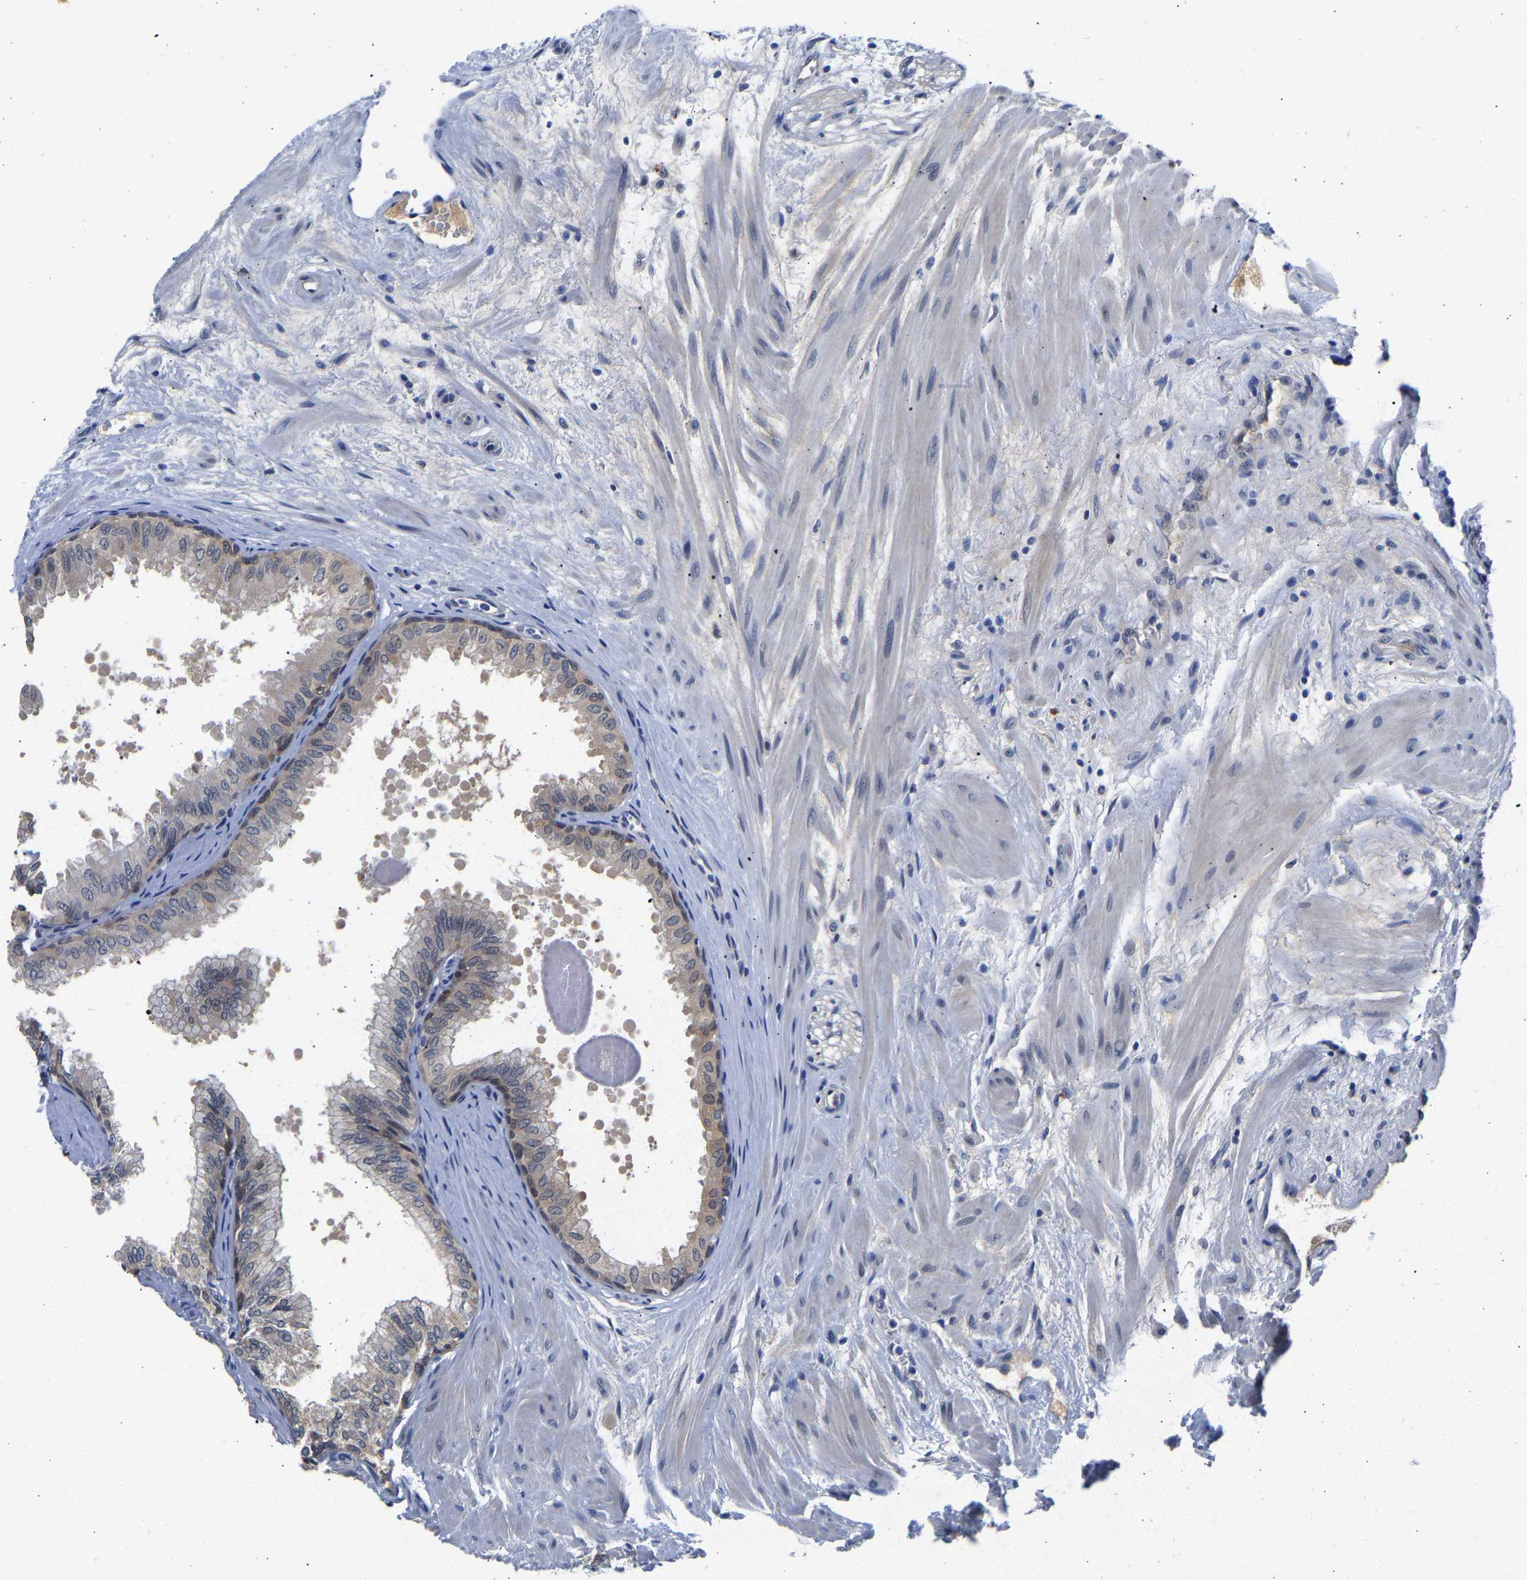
{"staining": {"intensity": "negative", "quantity": "none", "location": "none"}, "tissue": "seminal vesicle", "cell_type": "Glandular cells", "image_type": "normal", "snomed": [{"axis": "morphology", "description": "Normal tissue, NOS"}, {"axis": "topography", "description": "Prostate"}, {"axis": "topography", "description": "Seminal veicle"}], "caption": "High magnification brightfield microscopy of benign seminal vesicle stained with DAB (3,3'-diaminobenzidine) (brown) and counterstained with hematoxylin (blue): glandular cells show no significant positivity. Brightfield microscopy of immunohistochemistry (IHC) stained with DAB (3,3'-diaminobenzidine) (brown) and hematoxylin (blue), captured at high magnification.", "gene": "CCDC6", "patient": {"sex": "male", "age": 60}}